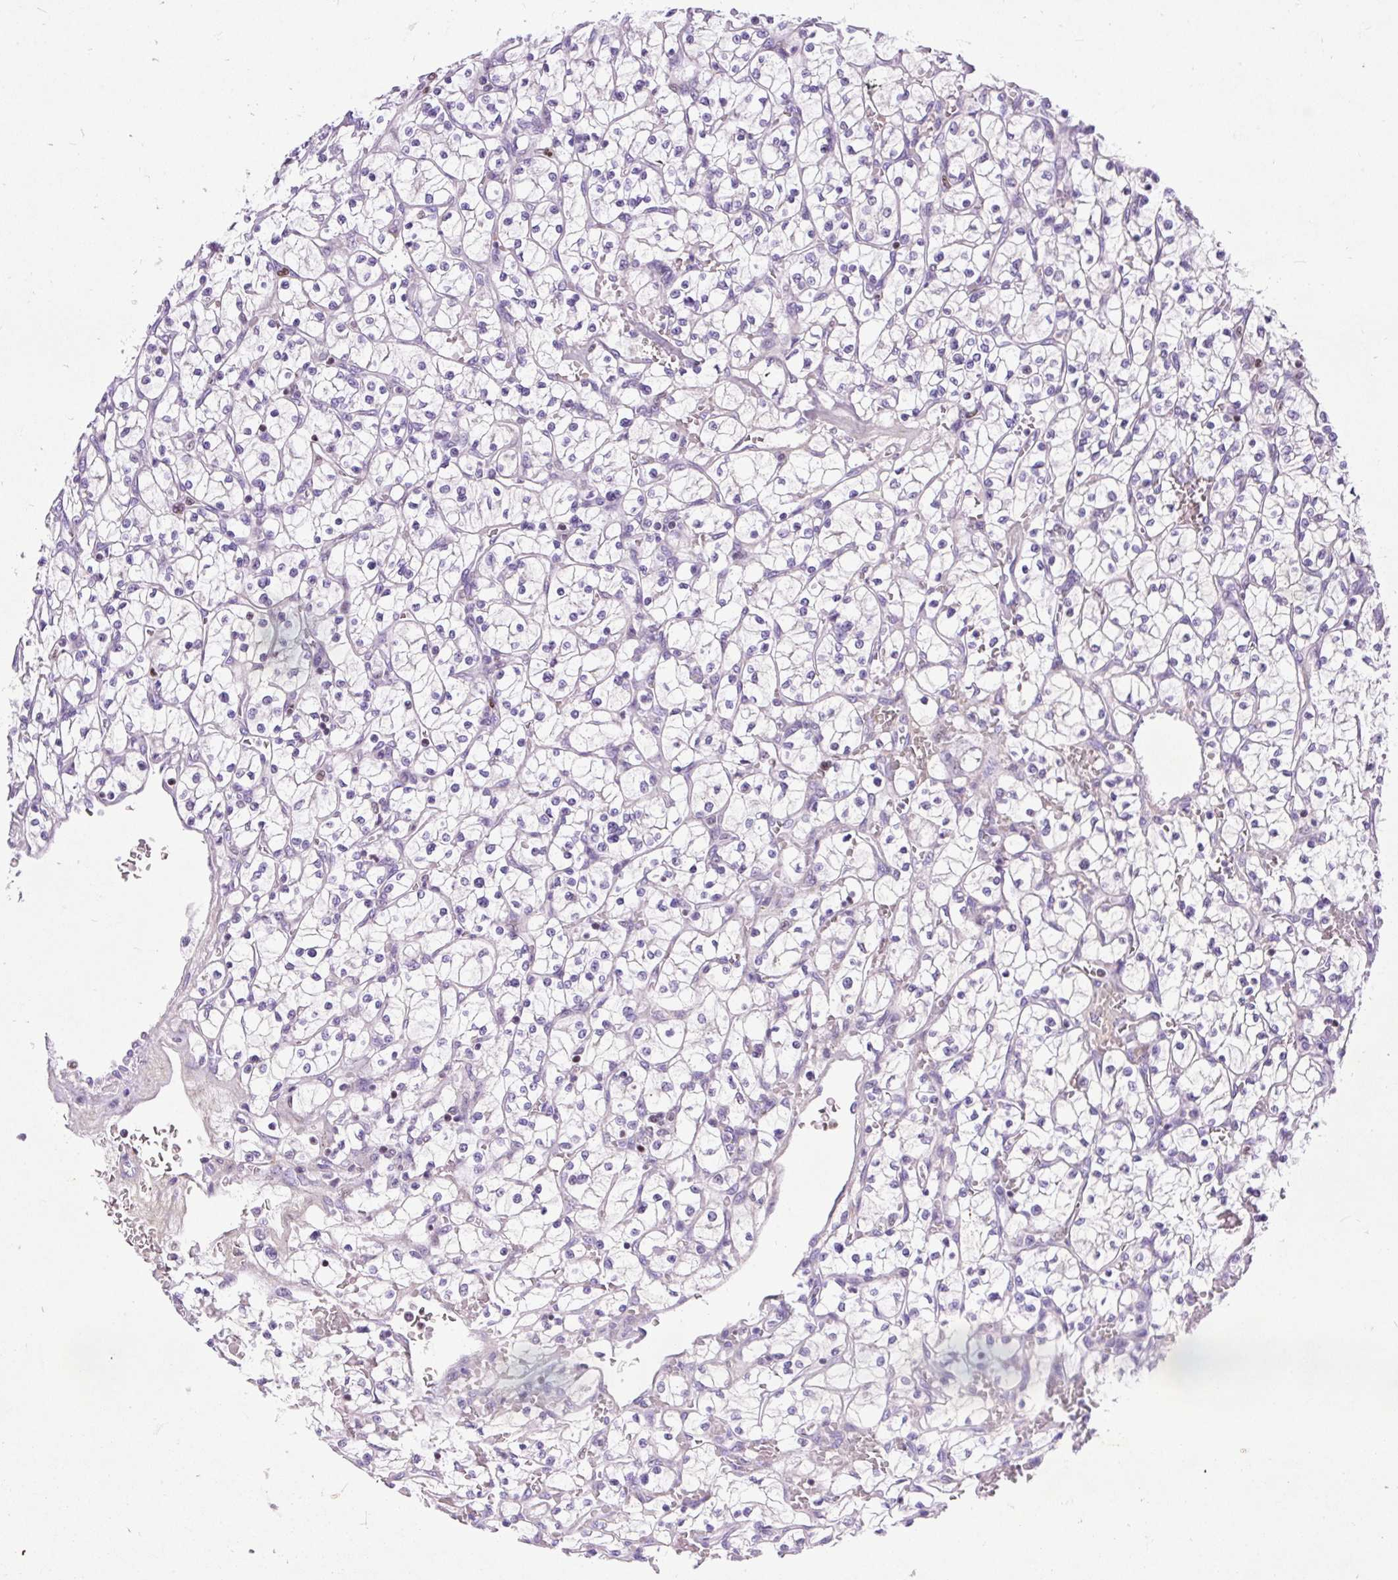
{"staining": {"intensity": "negative", "quantity": "none", "location": "none"}, "tissue": "renal cancer", "cell_type": "Tumor cells", "image_type": "cancer", "snomed": [{"axis": "morphology", "description": "Adenocarcinoma, NOS"}, {"axis": "topography", "description": "Kidney"}], "caption": "This histopathology image is of renal adenocarcinoma stained with immunohistochemistry (IHC) to label a protein in brown with the nuclei are counter-stained blue. There is no expression in tumor cells.", "gene": "SPC24", "patient": {"sex": "female", "age": 64}}